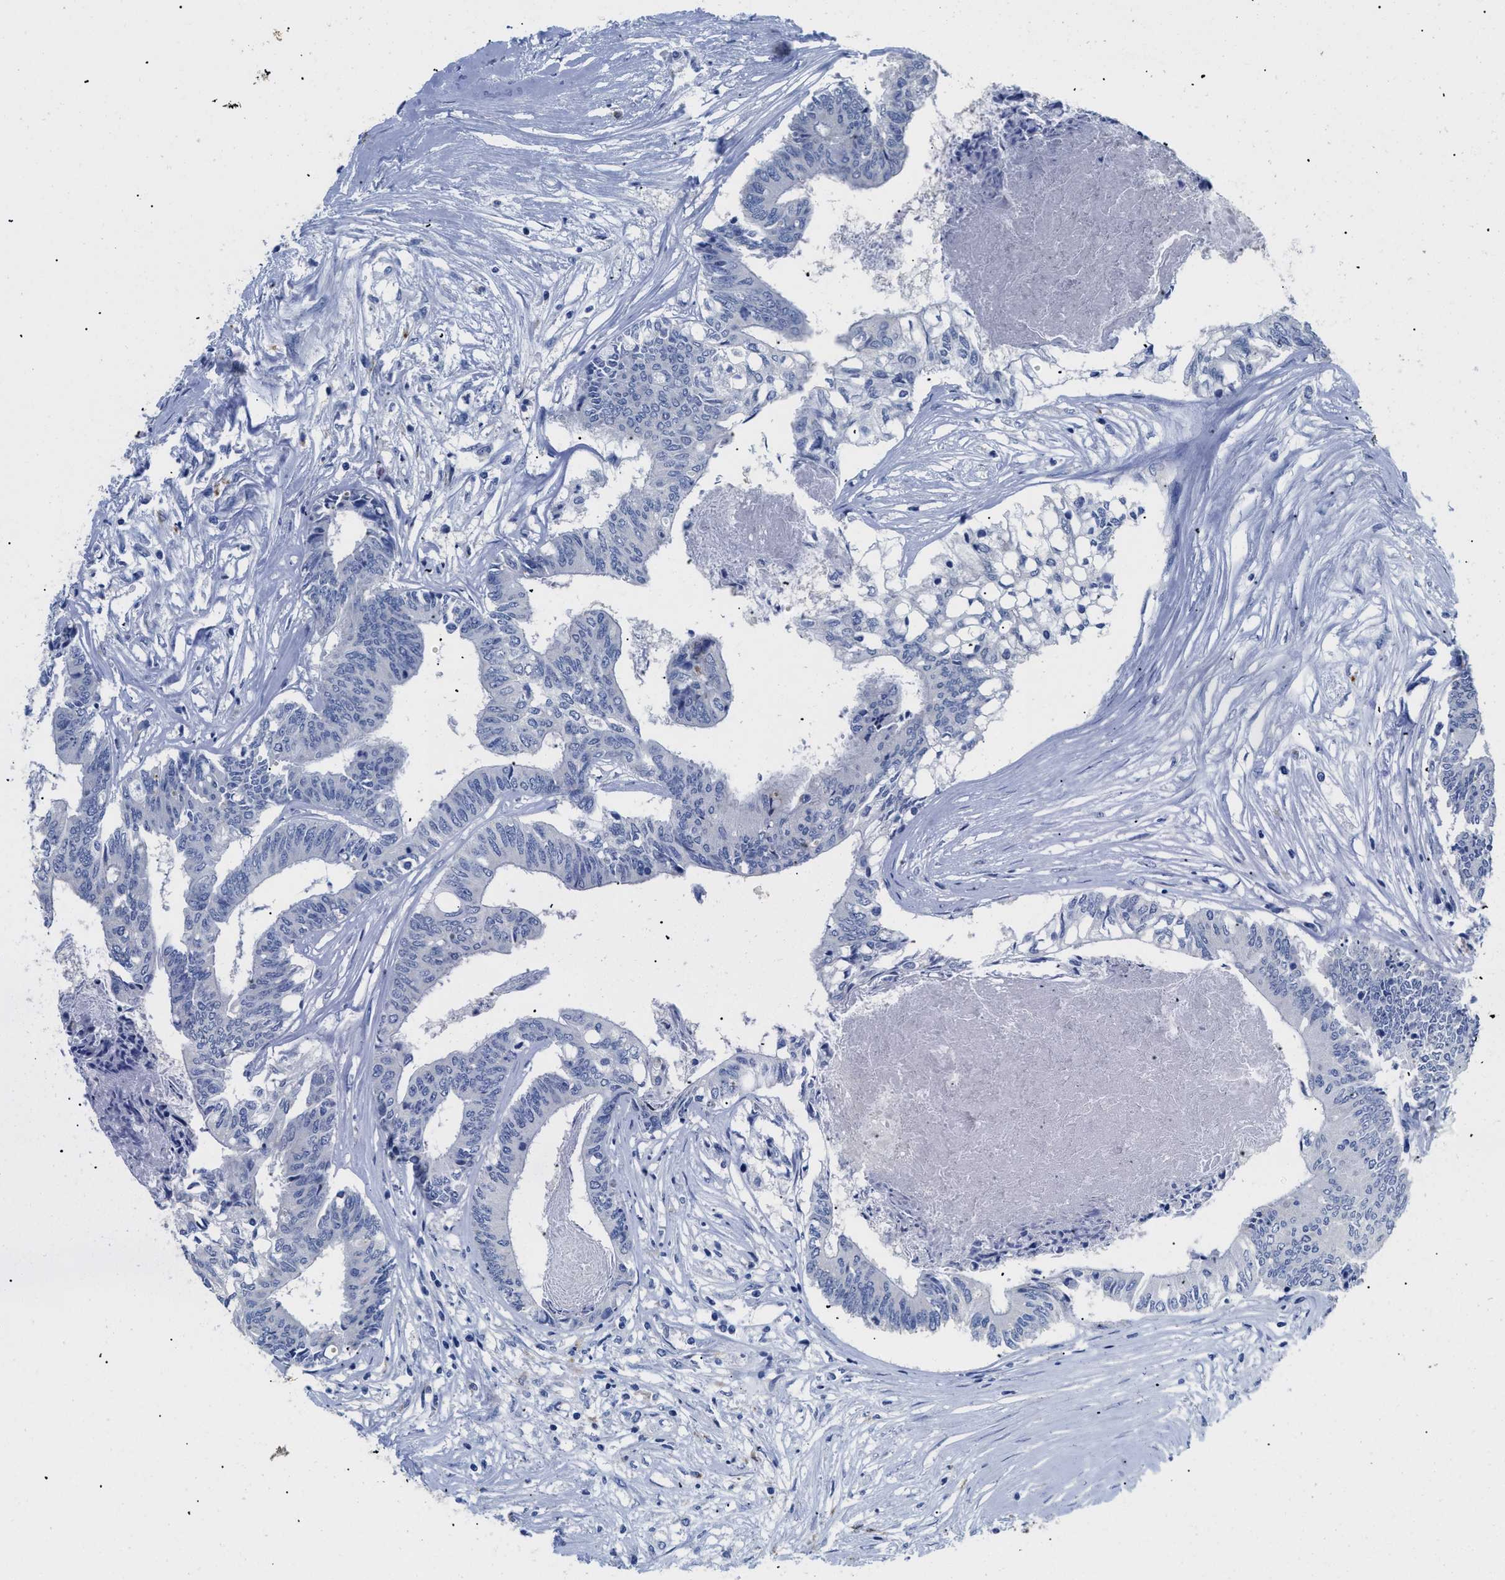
{"staining": {"intensity": "negative", "quantity": "none", "location": "none"}, "tissue": "colorectal cancer", "cell_type": "Tumor cells", "image_type": "cancer", "snomed": [{"axis": "morphology", "description": "Adenocarcinoma, NOS"}, {"axis": "topography", "description": "Rectum"}], "caption": "Protein analysis of adenocarcinoma (colorectal) displays no significant positivity in tumor cells.", "gene": "APOBEC2", "patient": {"sex": "male", "age": 63}}